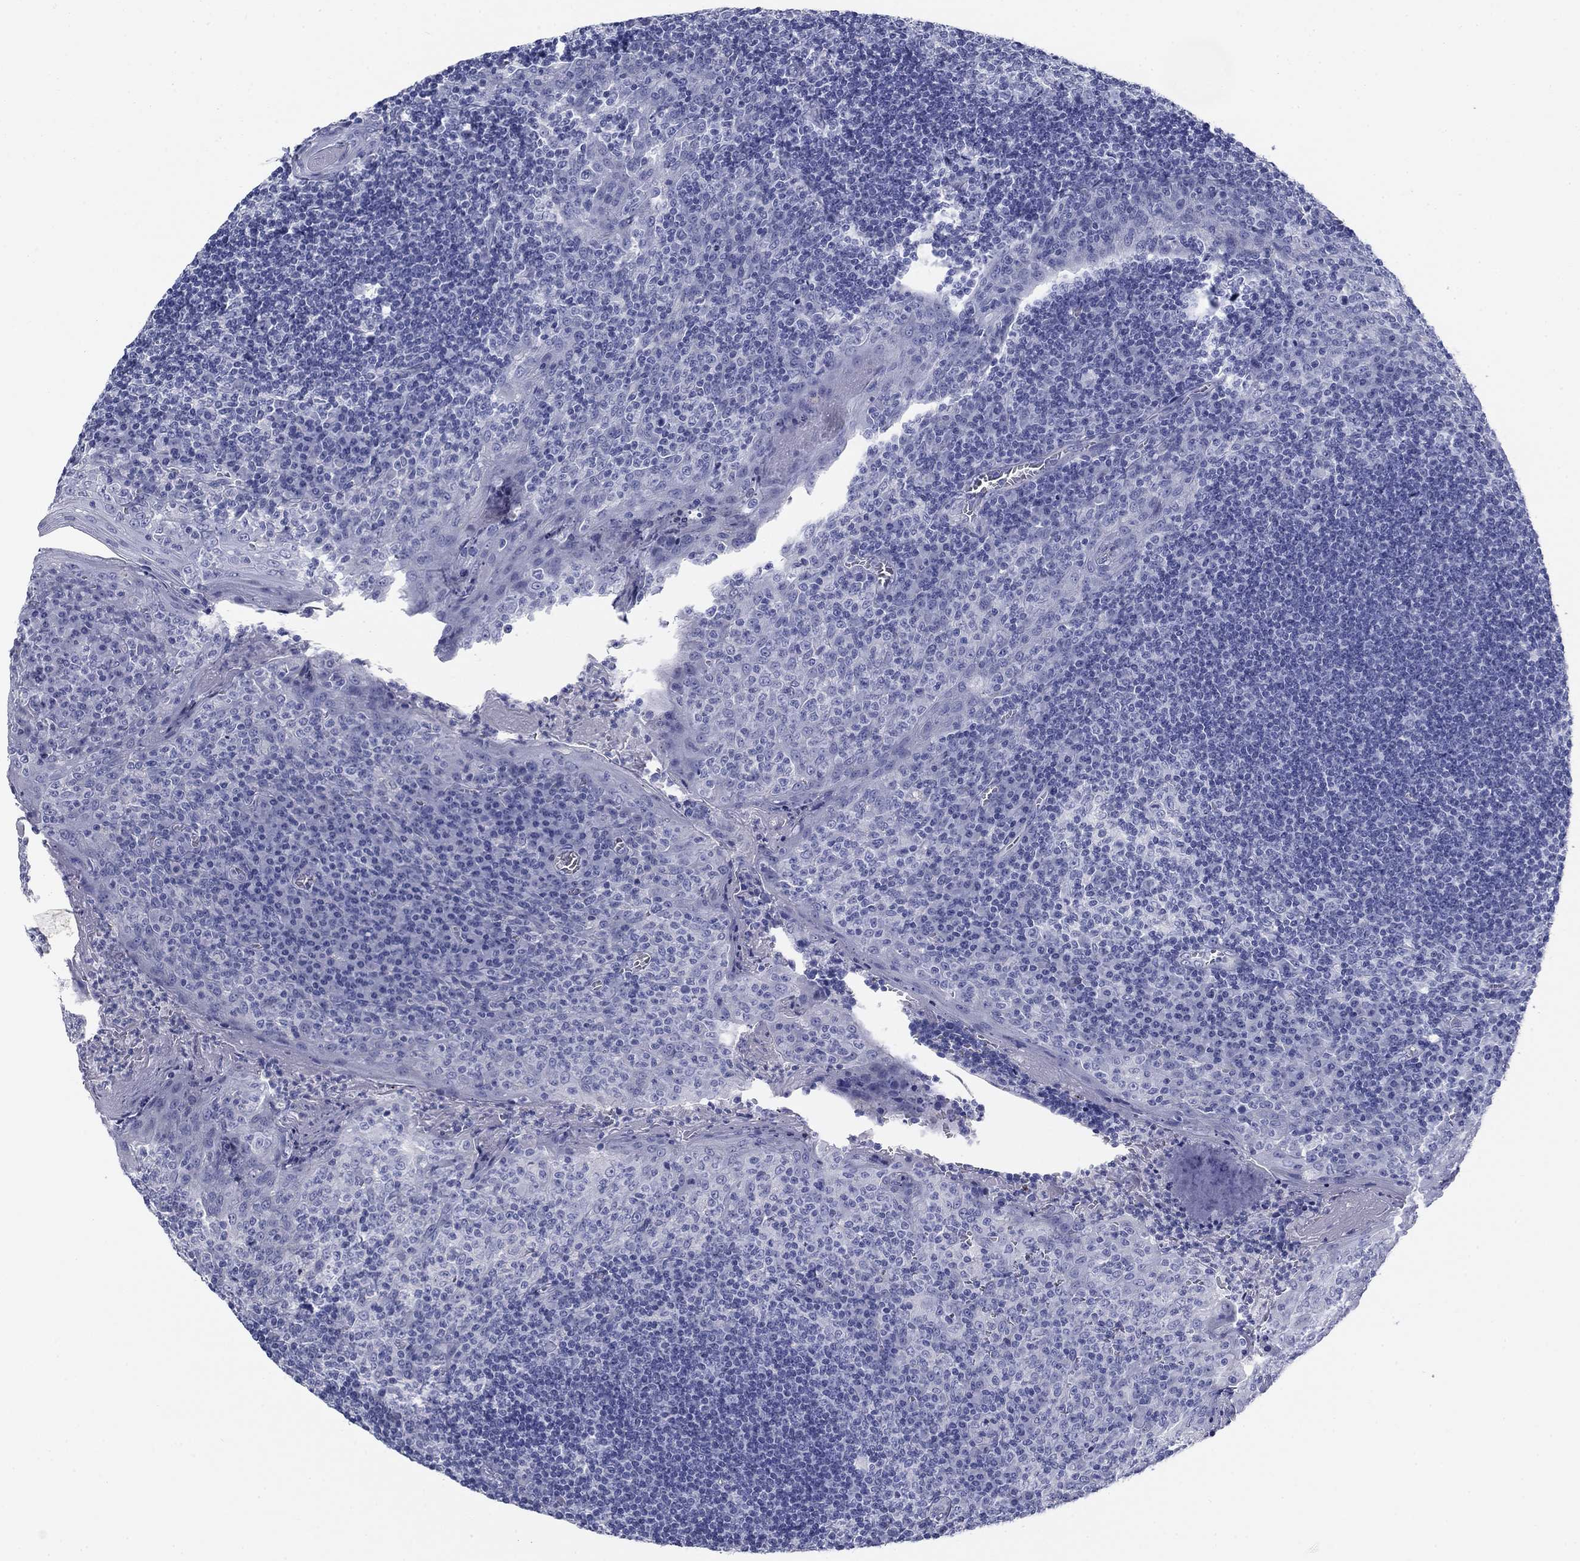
{"staining": {"intensity": "negative", "quantity": "none", "location": "none"}, "tissue": "tonsil", "cell_type": "Germinal center cells", "image_type": "normal", "snomed": [{"axis": "morphology", "description": "Normal tissue, NOS"}, {"axis": "topography", "description": "Tonsil"}], "caption": "IHC histopathology image of benign tonsil: tonsil stained with DAB demonstrates no significant protein positivity in germinal center cells. The staining is performed using DAB brown chromogen with nuclei counter-stained in using hematoxylin.", "gene": "PRKCG", "patient": {"sex": "female", "age": 13}}